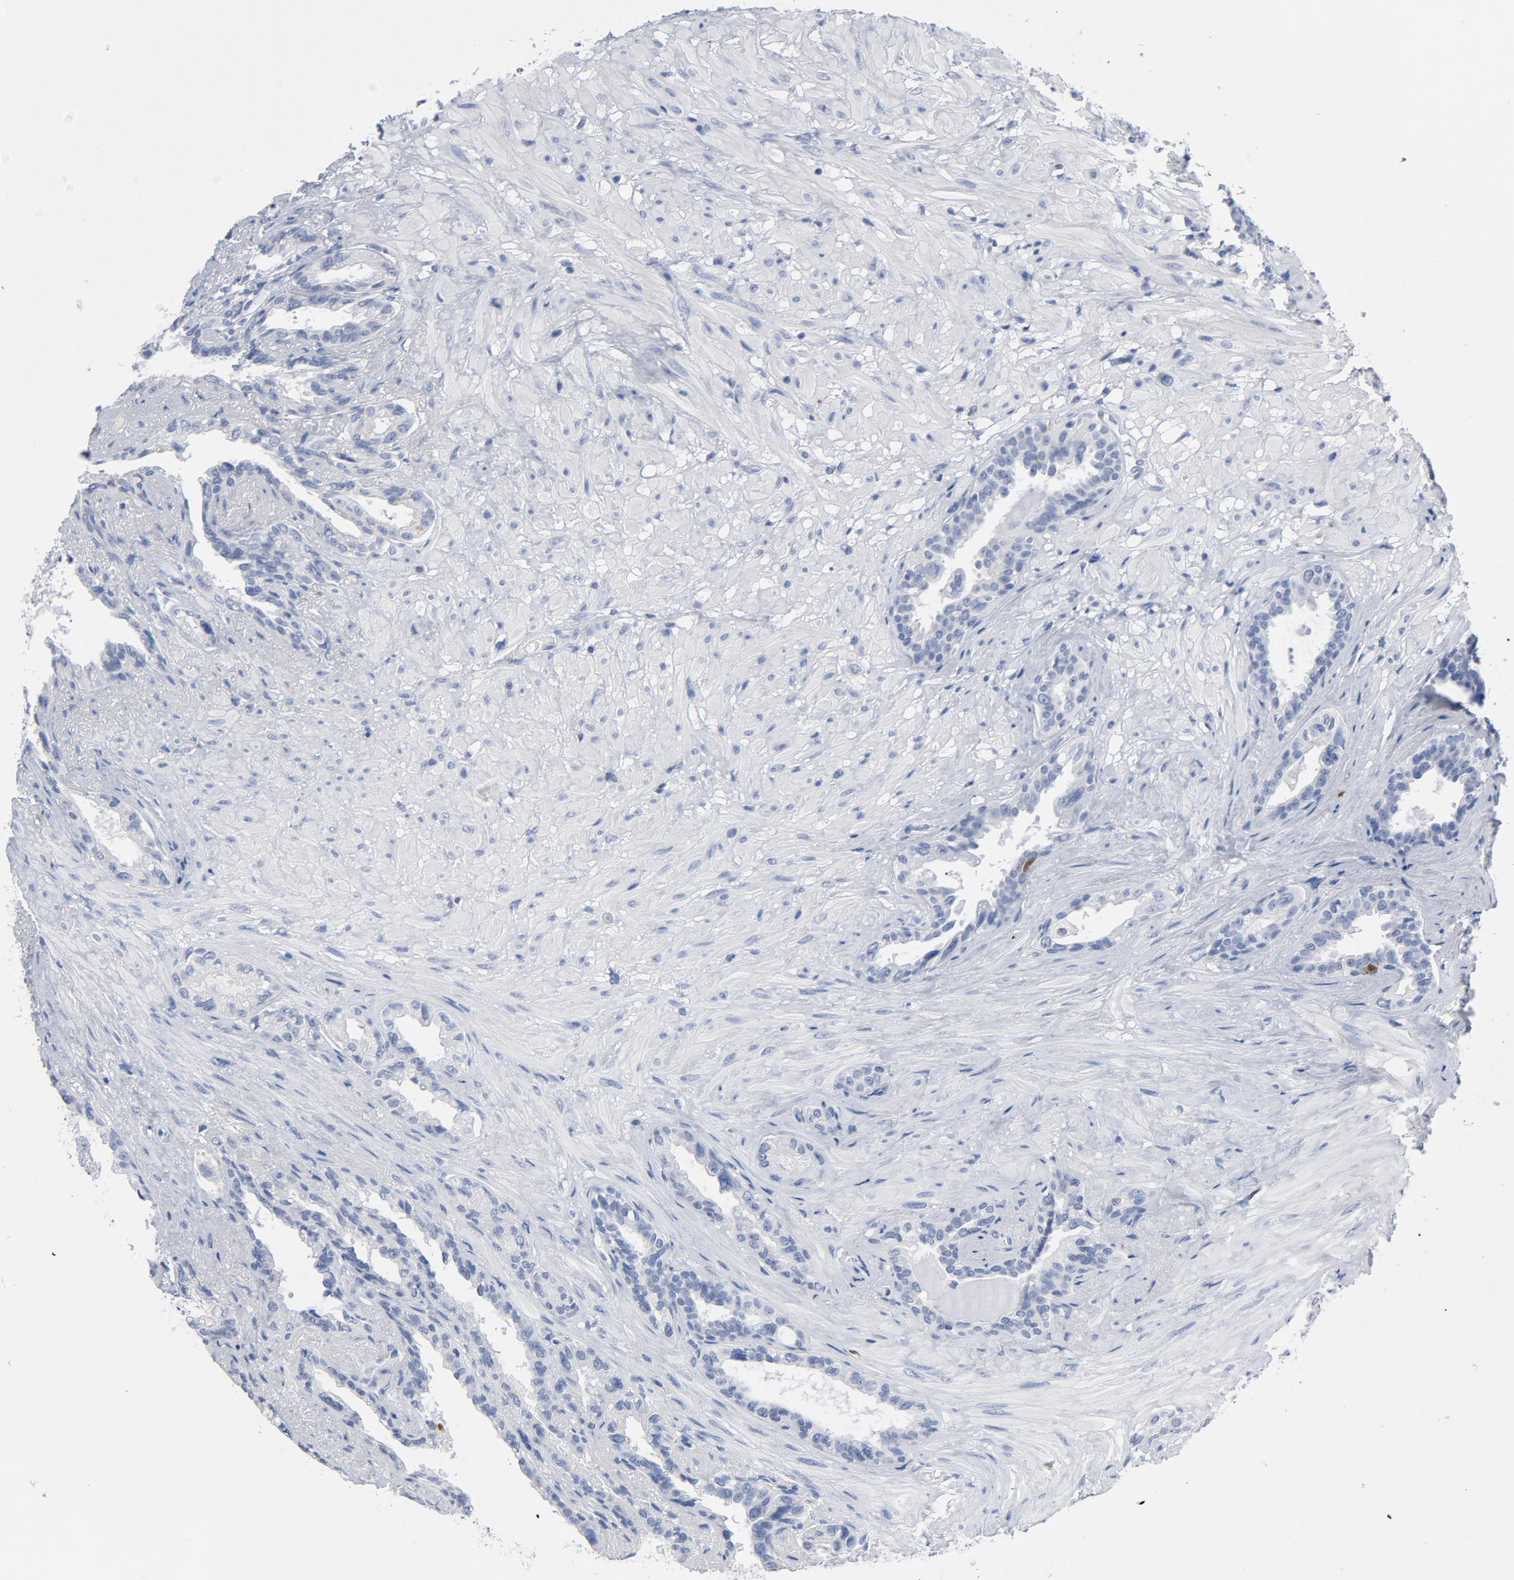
{"staining": {"intensity": "negative", "quantity": "none", "location": "none"}, "tissue": "seminal vesicle", "cell_type": "Glandular cells", "image_type": "normal", "snomed": [{"axis": "morphology", "description": "Normal tissue, NOS"}, {"axis": "topography", "description": "Seminal veicle"}], "caption": "Glandular cells are negative for brown protein staining in normal seminal vesicle.", "gene": "CDC20", "patient": {"sex": "male", "age": 61}}